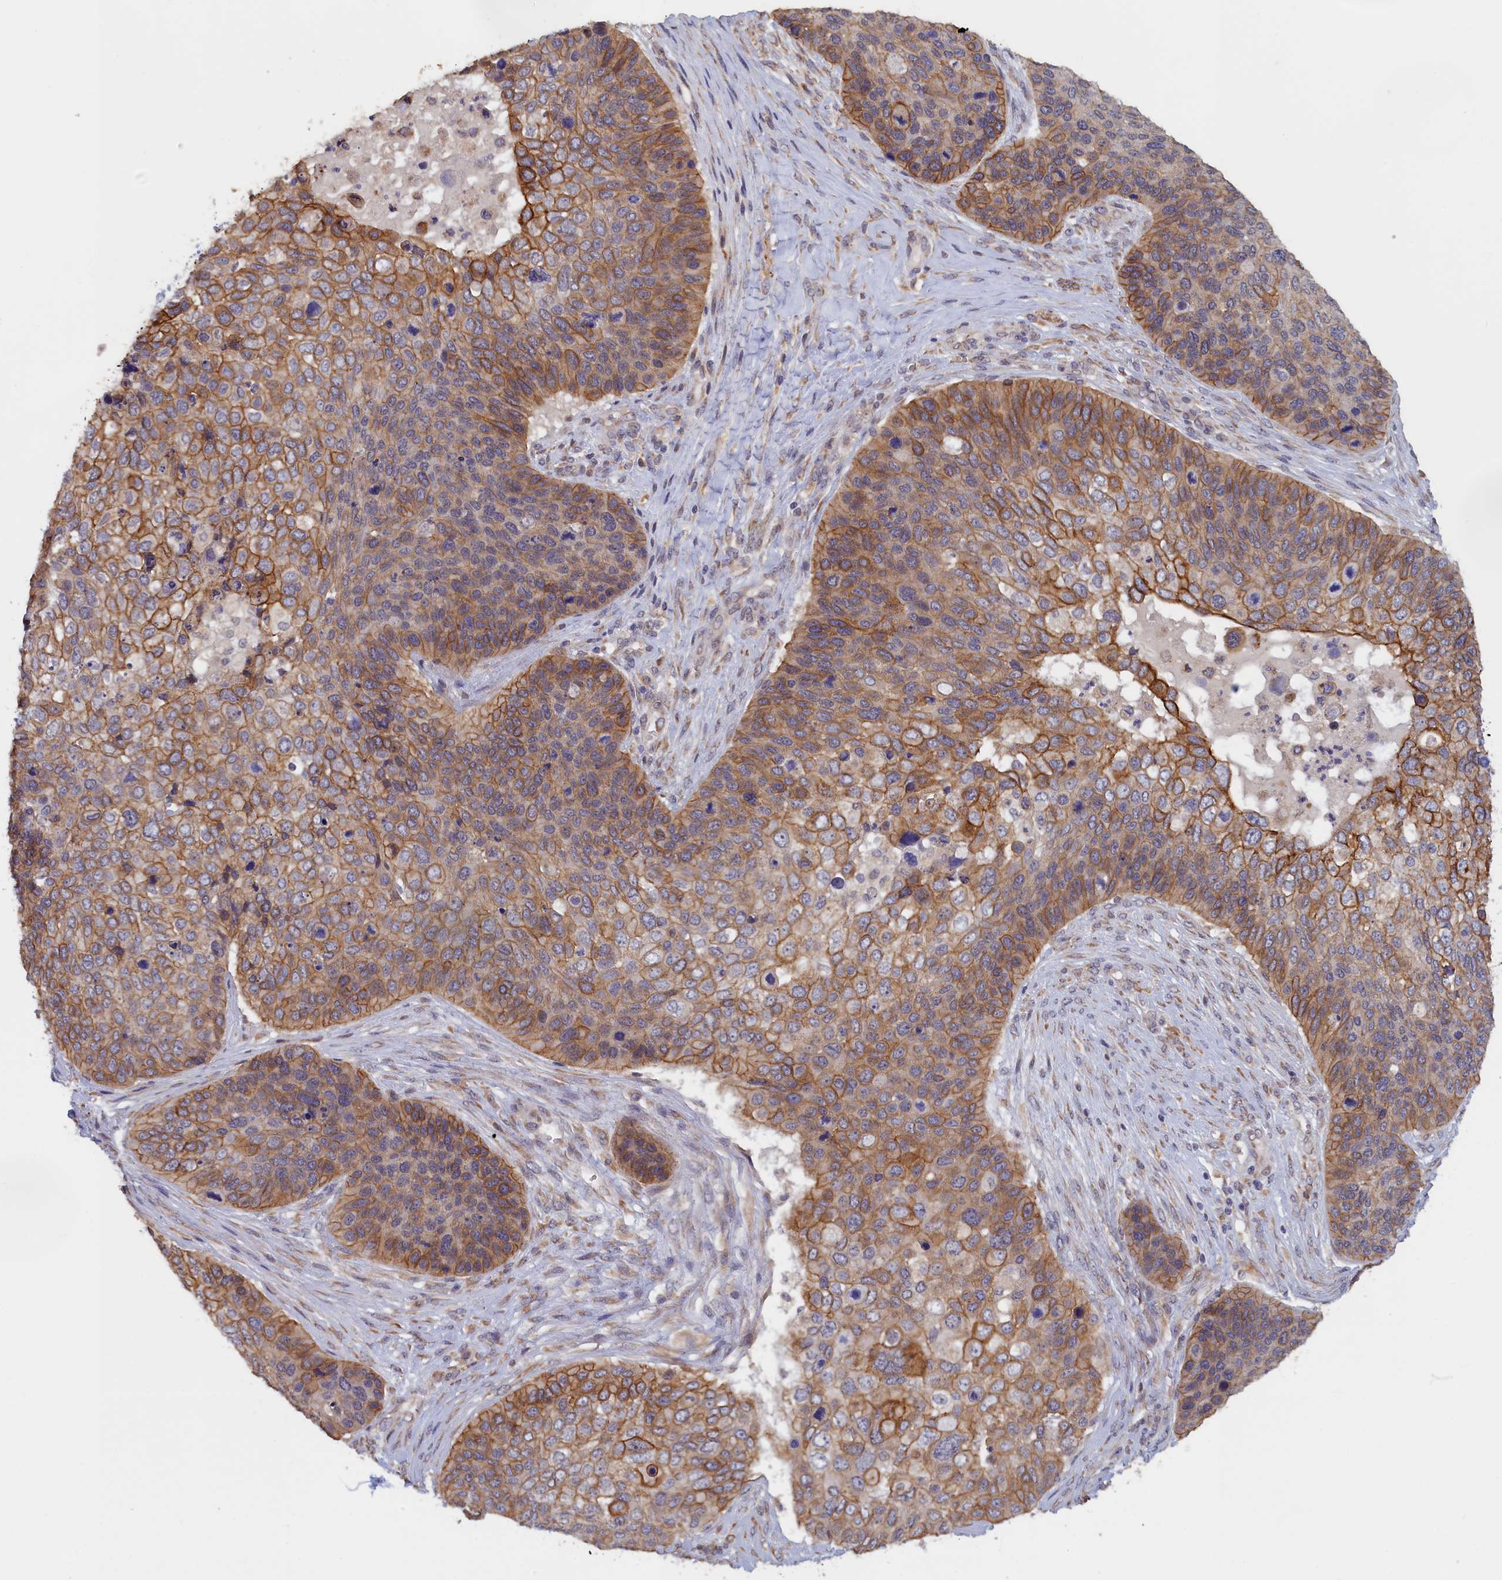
{"staining": {"intensity": "moderate", "quantity": ">75%", "location": "cytoplasmic/membranous"}, "tissue": "skin cancer", "cell_type": "Tumor cells", "image_type": "cancer", "snomed": [{"axis": "morphology", "description": "Basal cell carcinoma"}, {"axis": "topography", "description": "Skin"}], "caption": "Protein expression analysis of human skin cancer reveals moderate cytoplasmic/membranous positivity in about >75% of tumor cells. The protein is stained brown, and the nuclei are stained in blue (DAB IHC with brightfield microscopy, high magnification).", "gene": "COL19A1", "patient": {"sex": "female", "age": 74}}